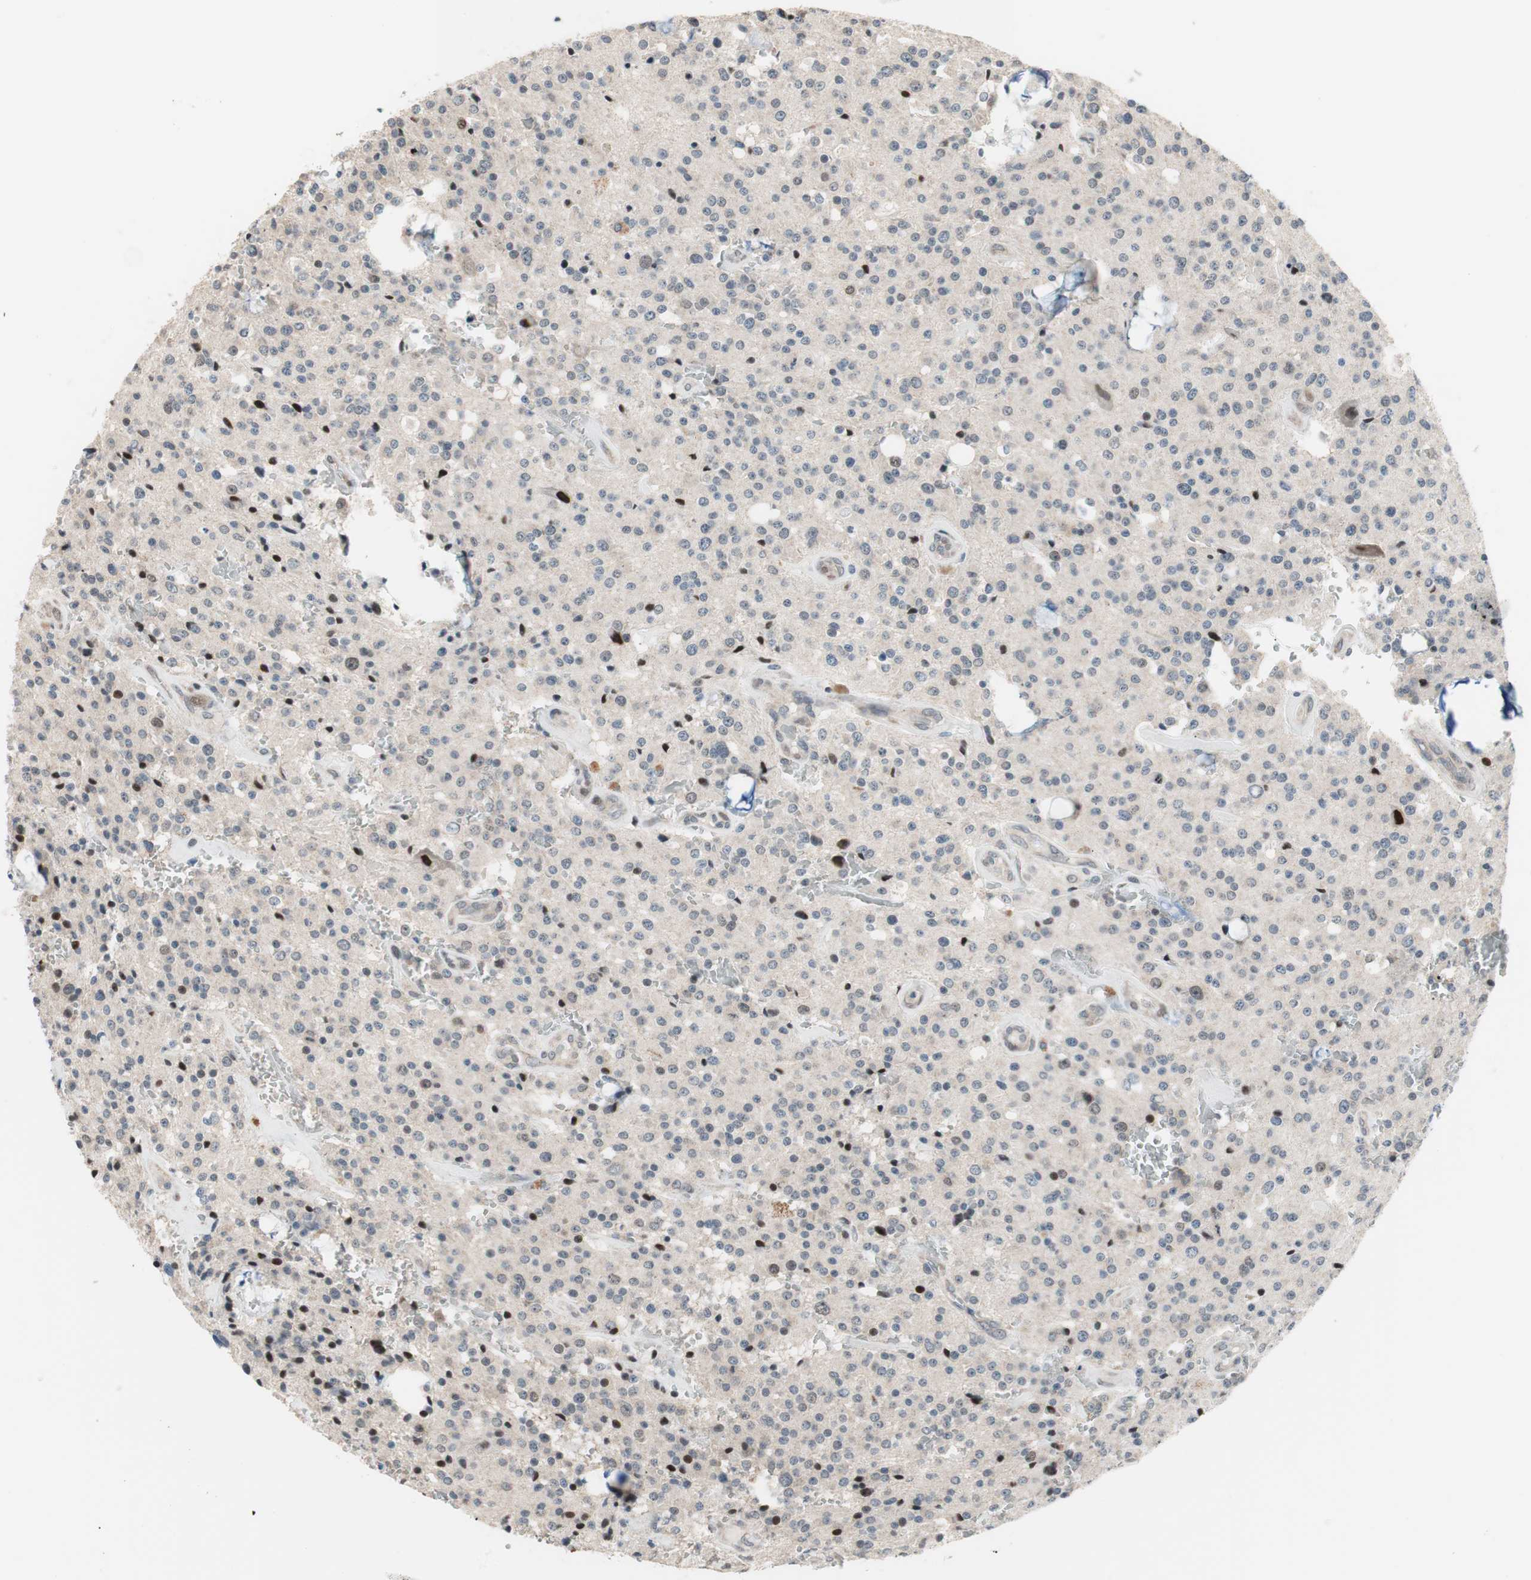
{"staining": {"intensity": "moderate", "quantity": "<25%", "location": "nuclear"}, "tissue": "glioma", "cell_type": "Tumor cells", "image_type": "cancer", "snomed": [{"axis": "morphology", "description": "Glioma, malignant, Low grade"}, {"axis": "topography", "description": "Brain"}], "caption": "Malignant glioma (low-grade) stained with DAB (3,3'-diaminobenzidine) immunohistochemistry demonstrates low levels of moderate nuclear expression in approximately <25% of tumor cells.", "gene": "POLH", "patient": {"sex": "male", "age": 58}}